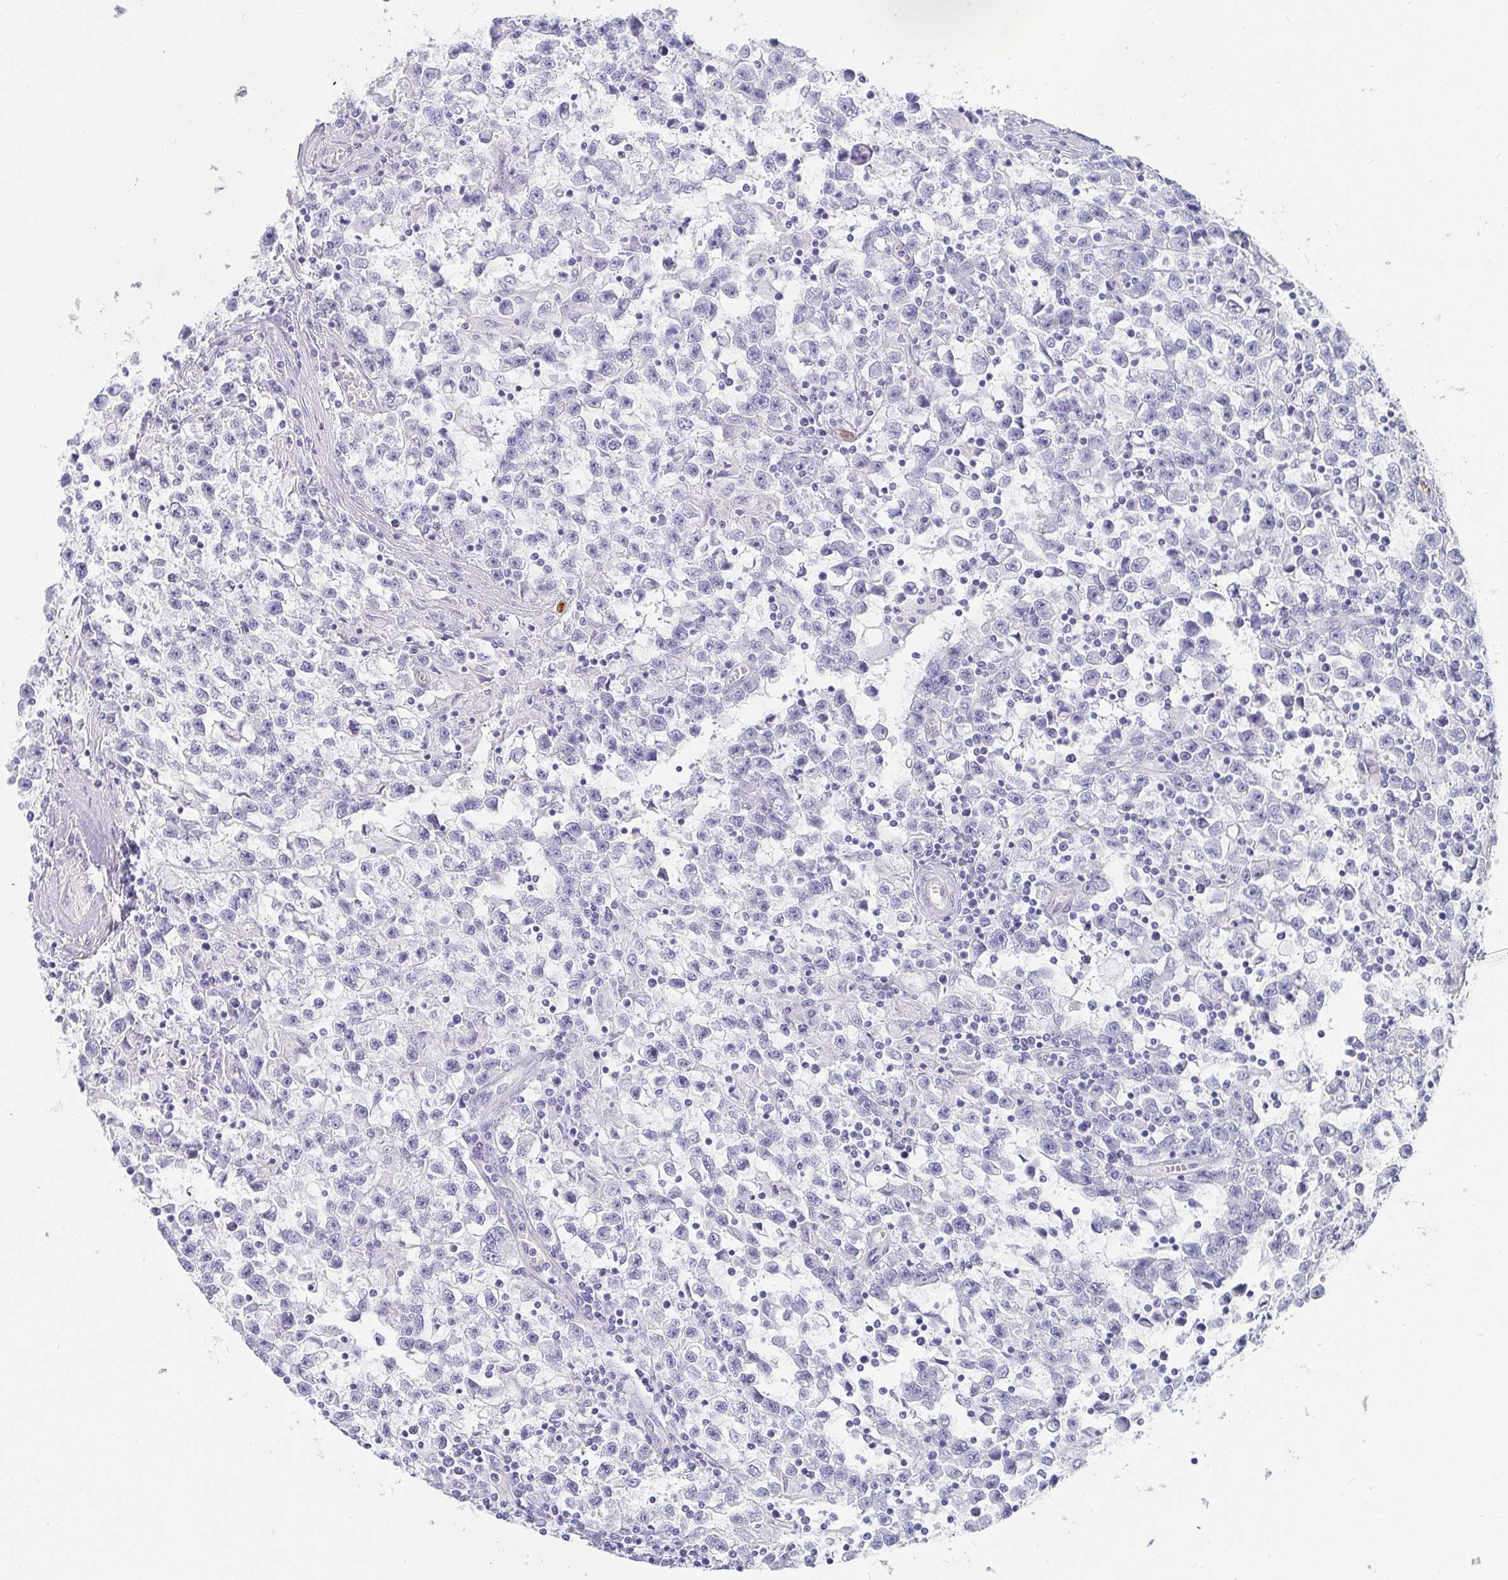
{"staining": {"intensity": "negative", "quantity": "none", "location": "none"}, "tissue": "testis cancer", "cell_type": "Tumor cells", "image_type": "cancer", "snomed": [{"axis": "morphology", "description": "Seminoma, NOS"}, {"axis": "topography", "description": "Testis"}], "caption": "DAB immunohistochemical staining of human testis cancer (seminoma) exhibits no significant expression in tumor cells.", "gene": "PRND", "patient": {"sex": "male", "age": 31}}